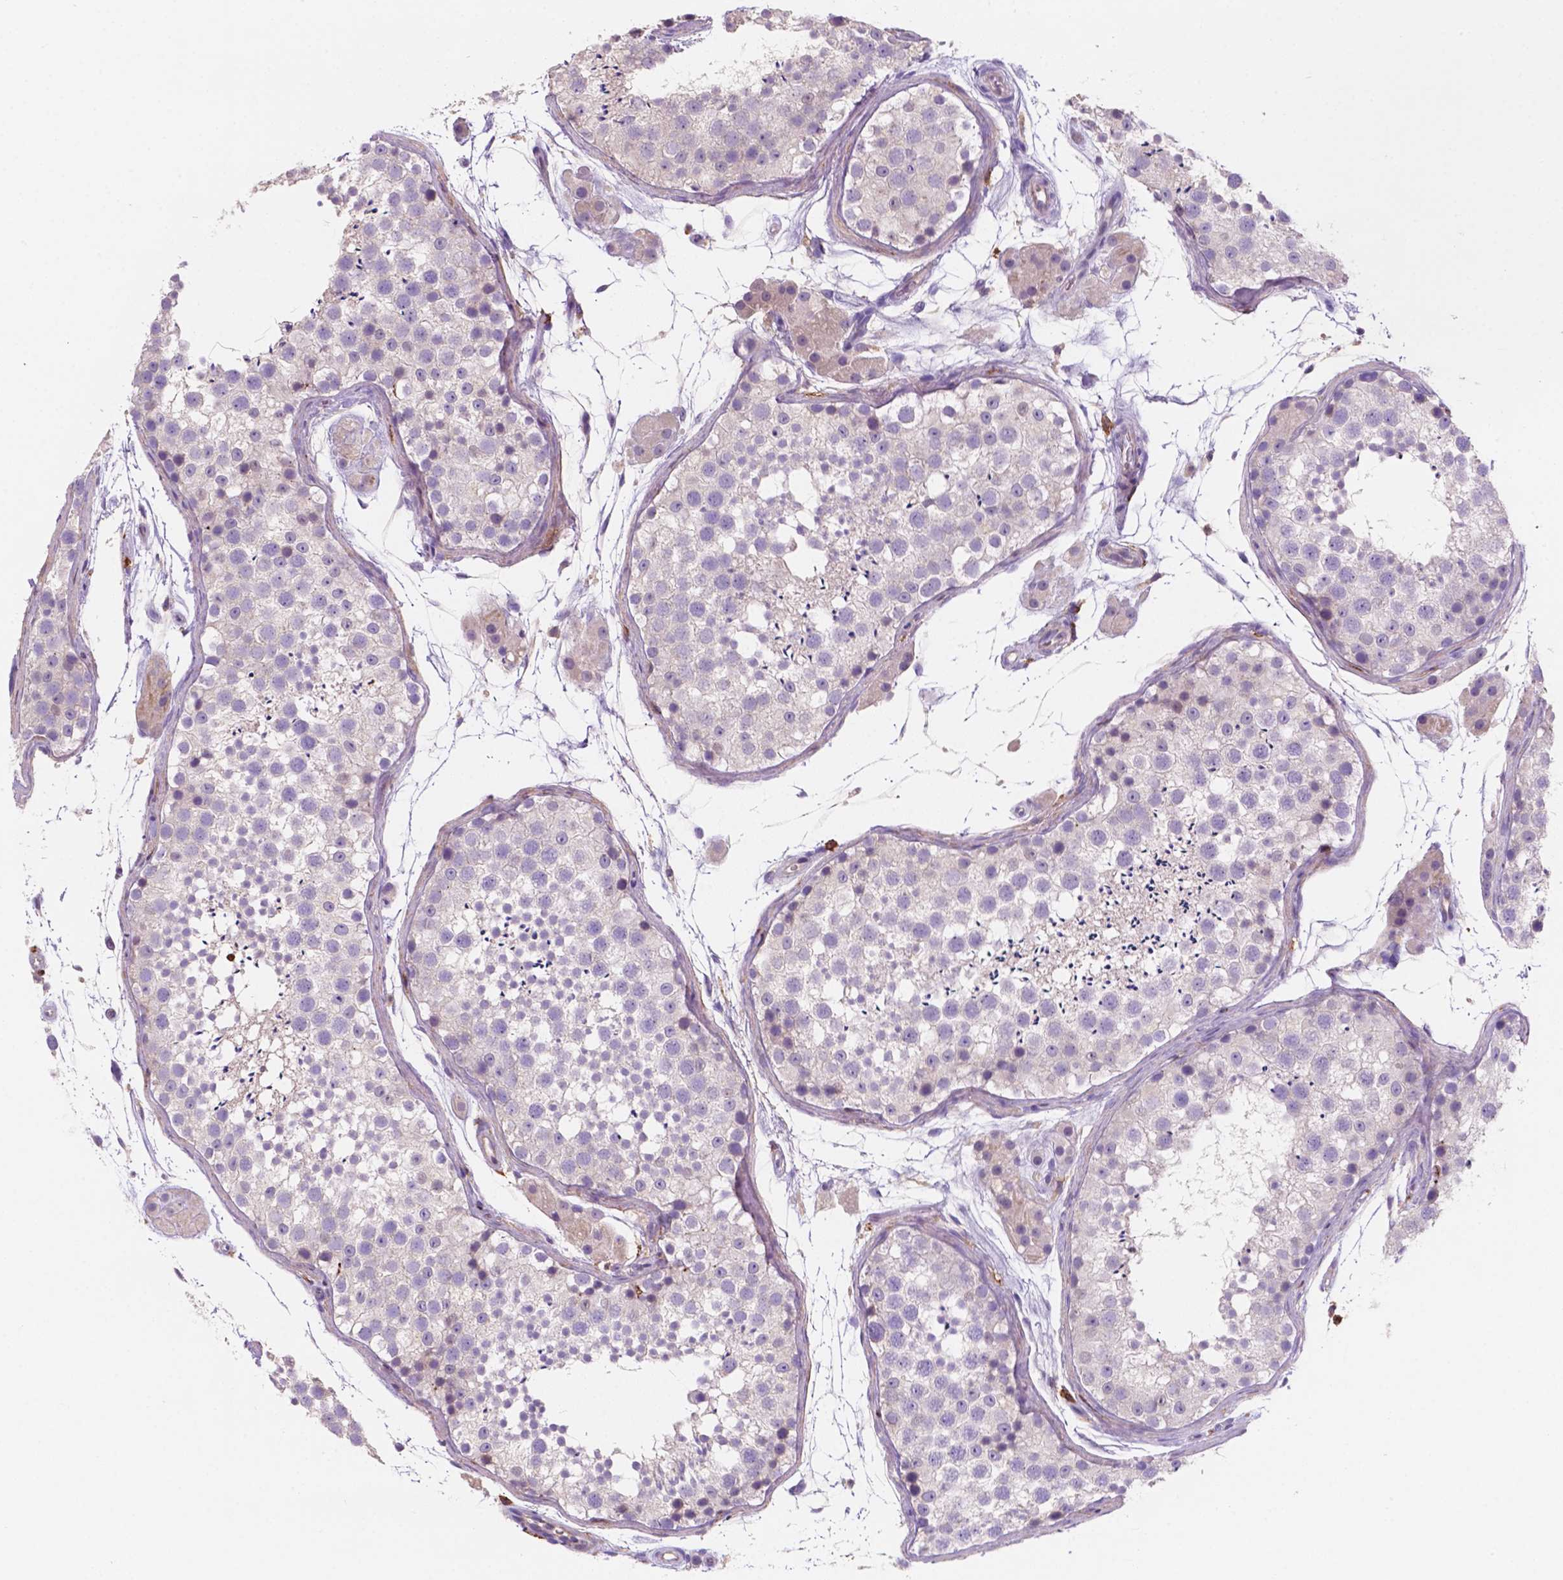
{"staining": {"intensity": "negative", "quantity": "none", "location": "none"}, "tissue": "testis", "cell_type": "Cells in seminiferous ducts", "image_type": "normal", "snomed": [{"axis": "morphology", "description": "Normal tissue, NOS"}, {"axis": "topography", "description": "Testis"}], "caption": "Immunohistochemistry (IHC) histopathology image of benign testis stained for a protein (brown), which reveals no expression in cells in seminiferous ducts.", "gene": "MKRN2OS", "patient": {"sex": "male", "age": 41}}